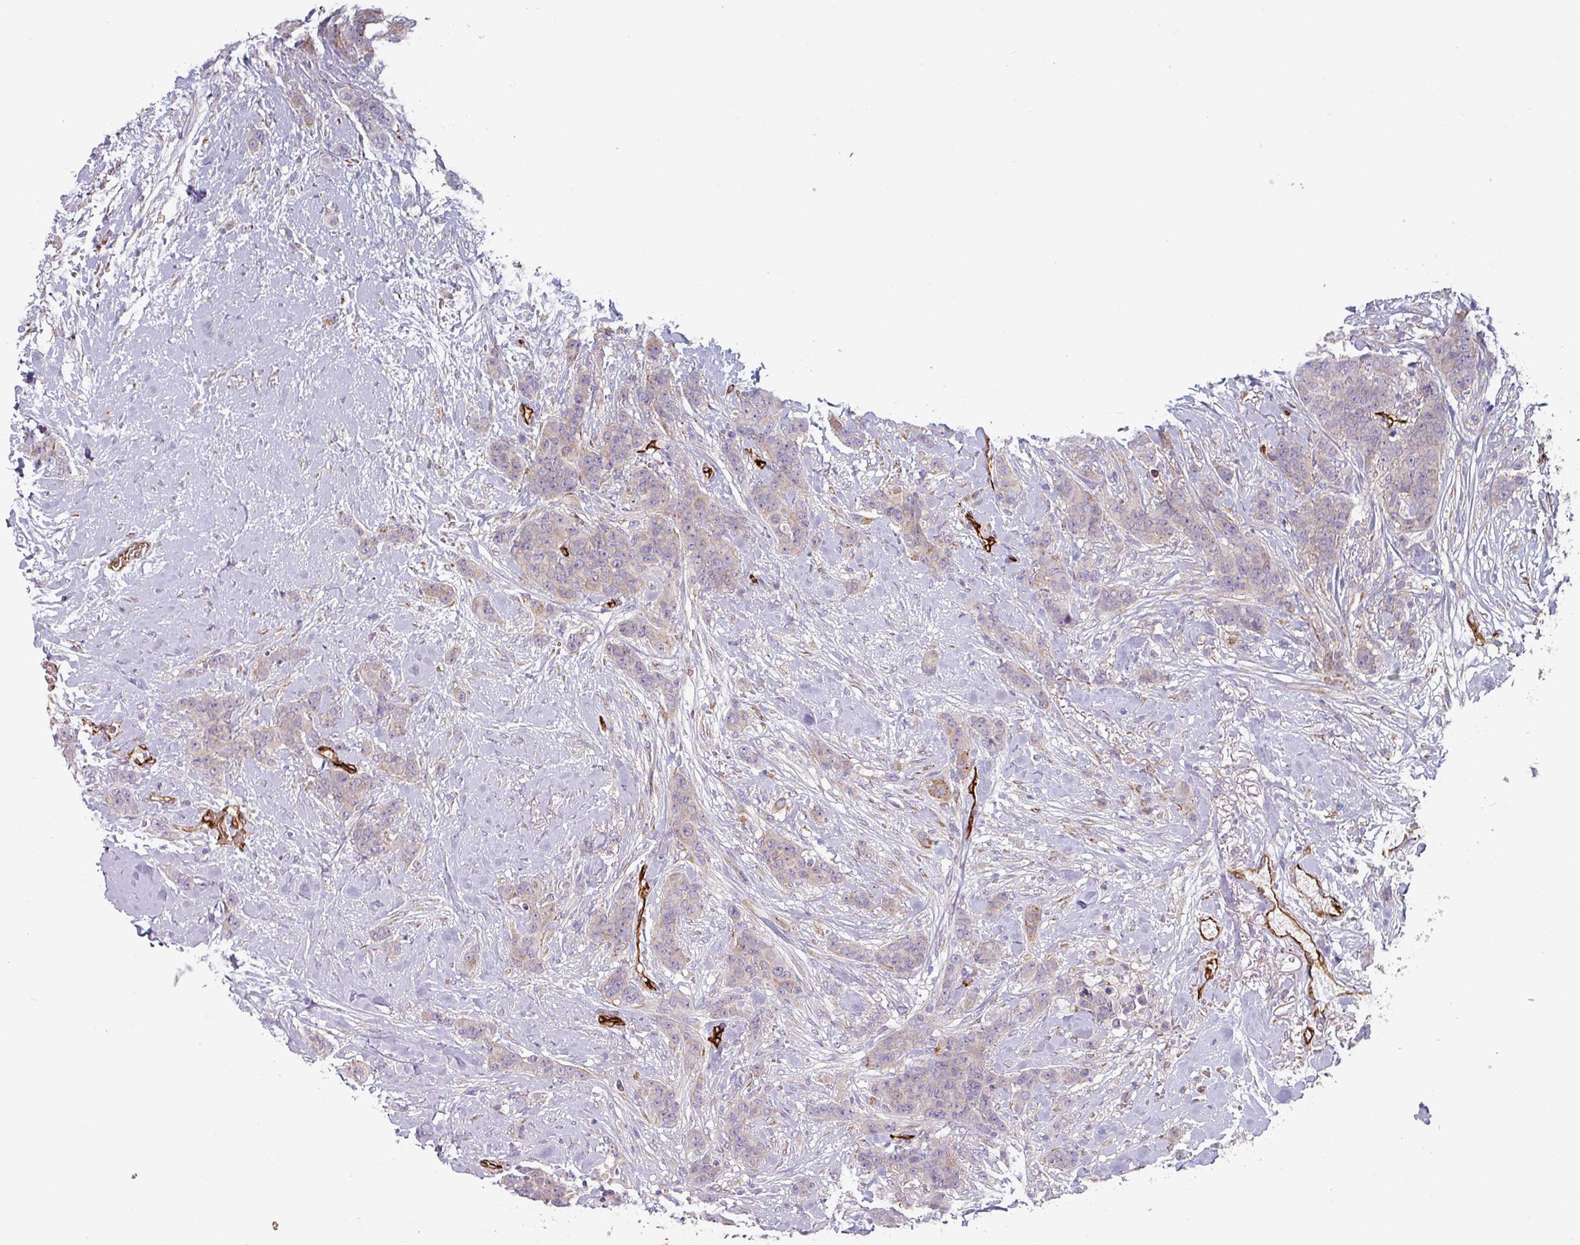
{"staining": {"intensity": "negative", "quantity": "none", "location": "none"}, "tissue": "breast cancer", "cell_type": "Tumor cells", "image_type": "cancer", "snomed": [{"axis": "morphology", "description": "Duct carcinoma"}, {"axis": "topography", "description": "Breast"}], "caption": "Breast cancer (invasive ductal carcinoma) stained for a protein using immunohistochemistry (IHC) shows no expression tumor cells.", "gene": "PRODH2", "patient": {"sex": "female", "age": 40}}